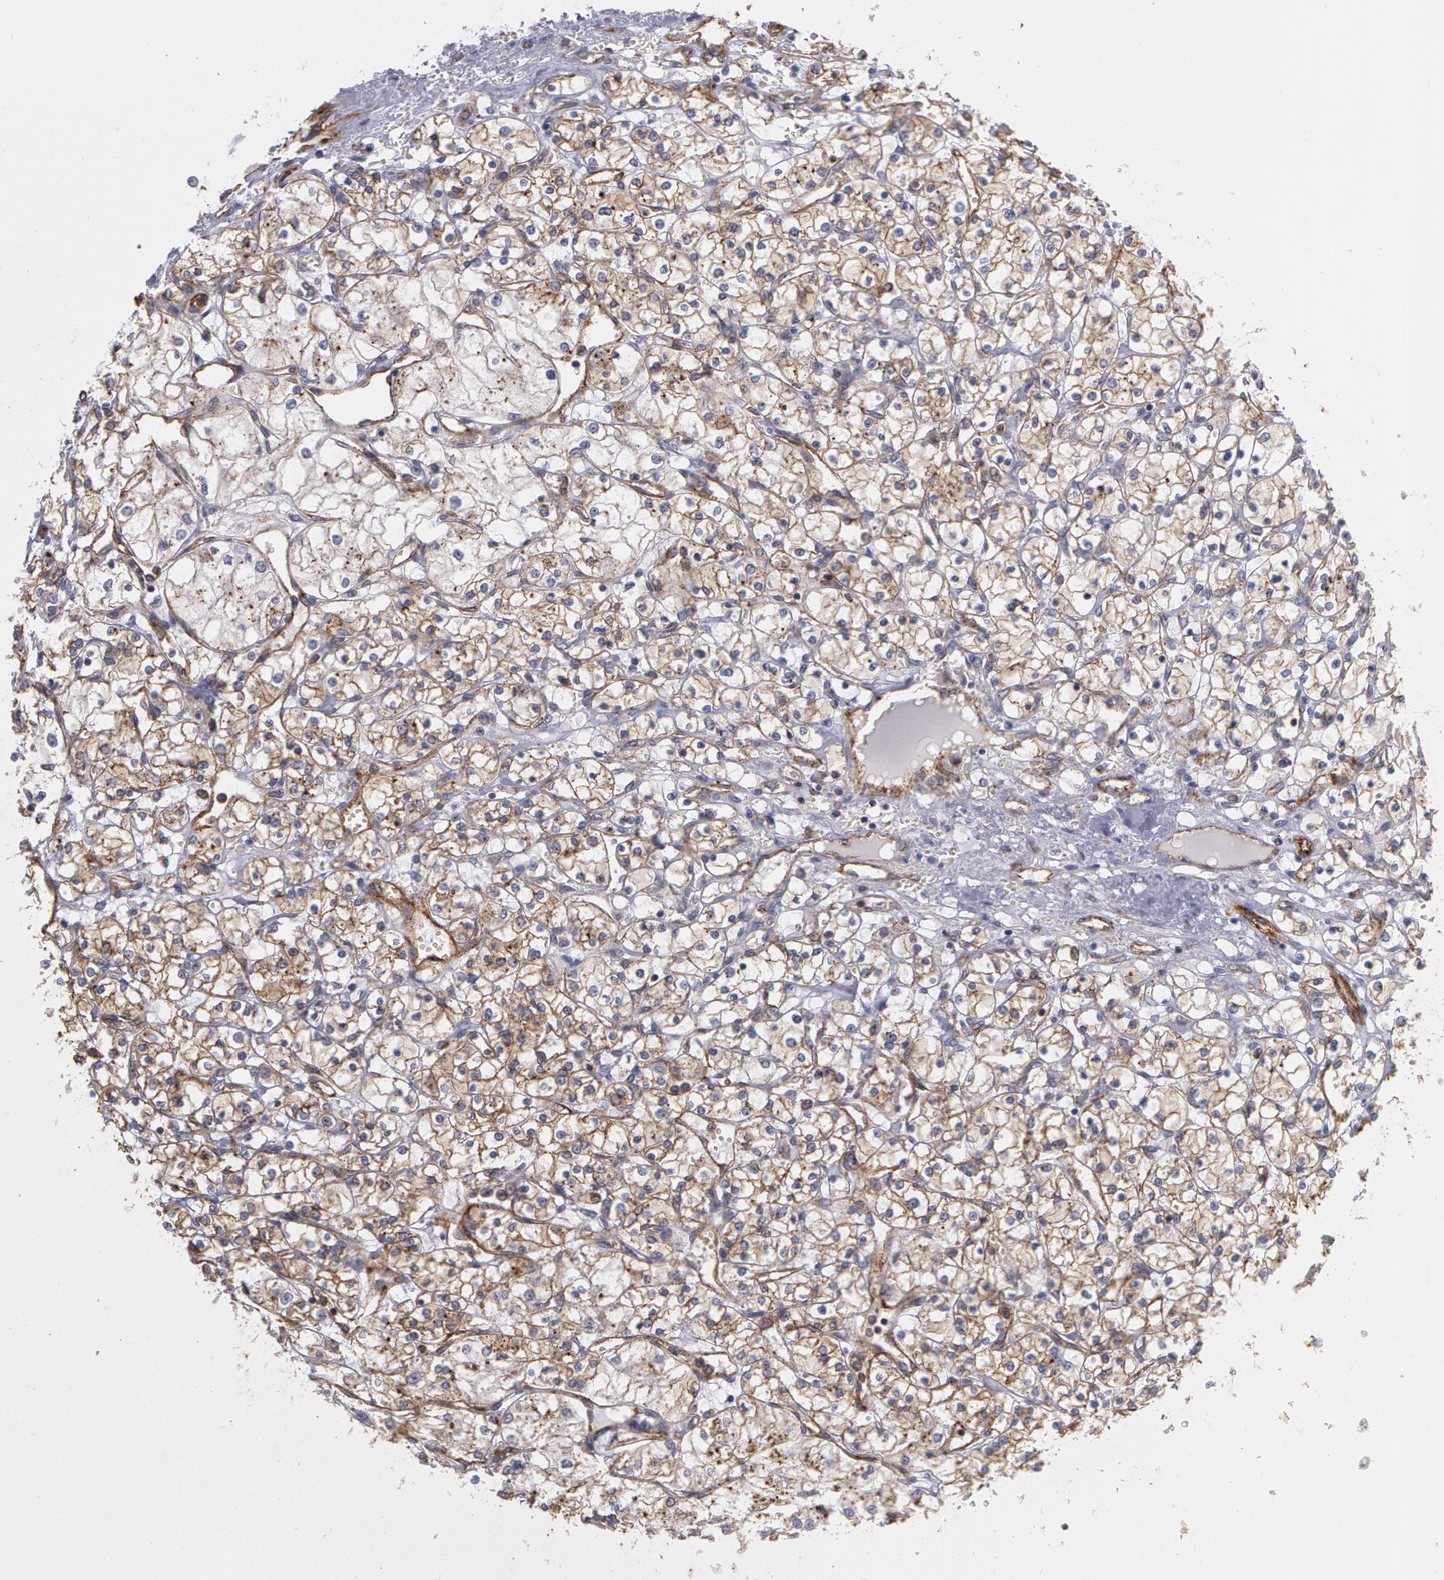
{"staining": {"intensity": "moderate", "quantity": ">75%", "location": "cytoplasmic/membranous"}, "tissue": "renal cancer", "cell_type": "Tumor cells", "image_type": "cancer", "snomed": [{"axis": "morphology", "description": "Adenocarcinoma, NOS"}, {"axis": "topography", "description": "Kidney"}], "caption": "About >75% of tumor cells in human renal adenocarcinoma display moderate cytoplasmic/membranous protein staining as visualized by brown immunohistochemical staining.", "gene": "FLOT2", "patient": {"sex": "male", "age": 61}}